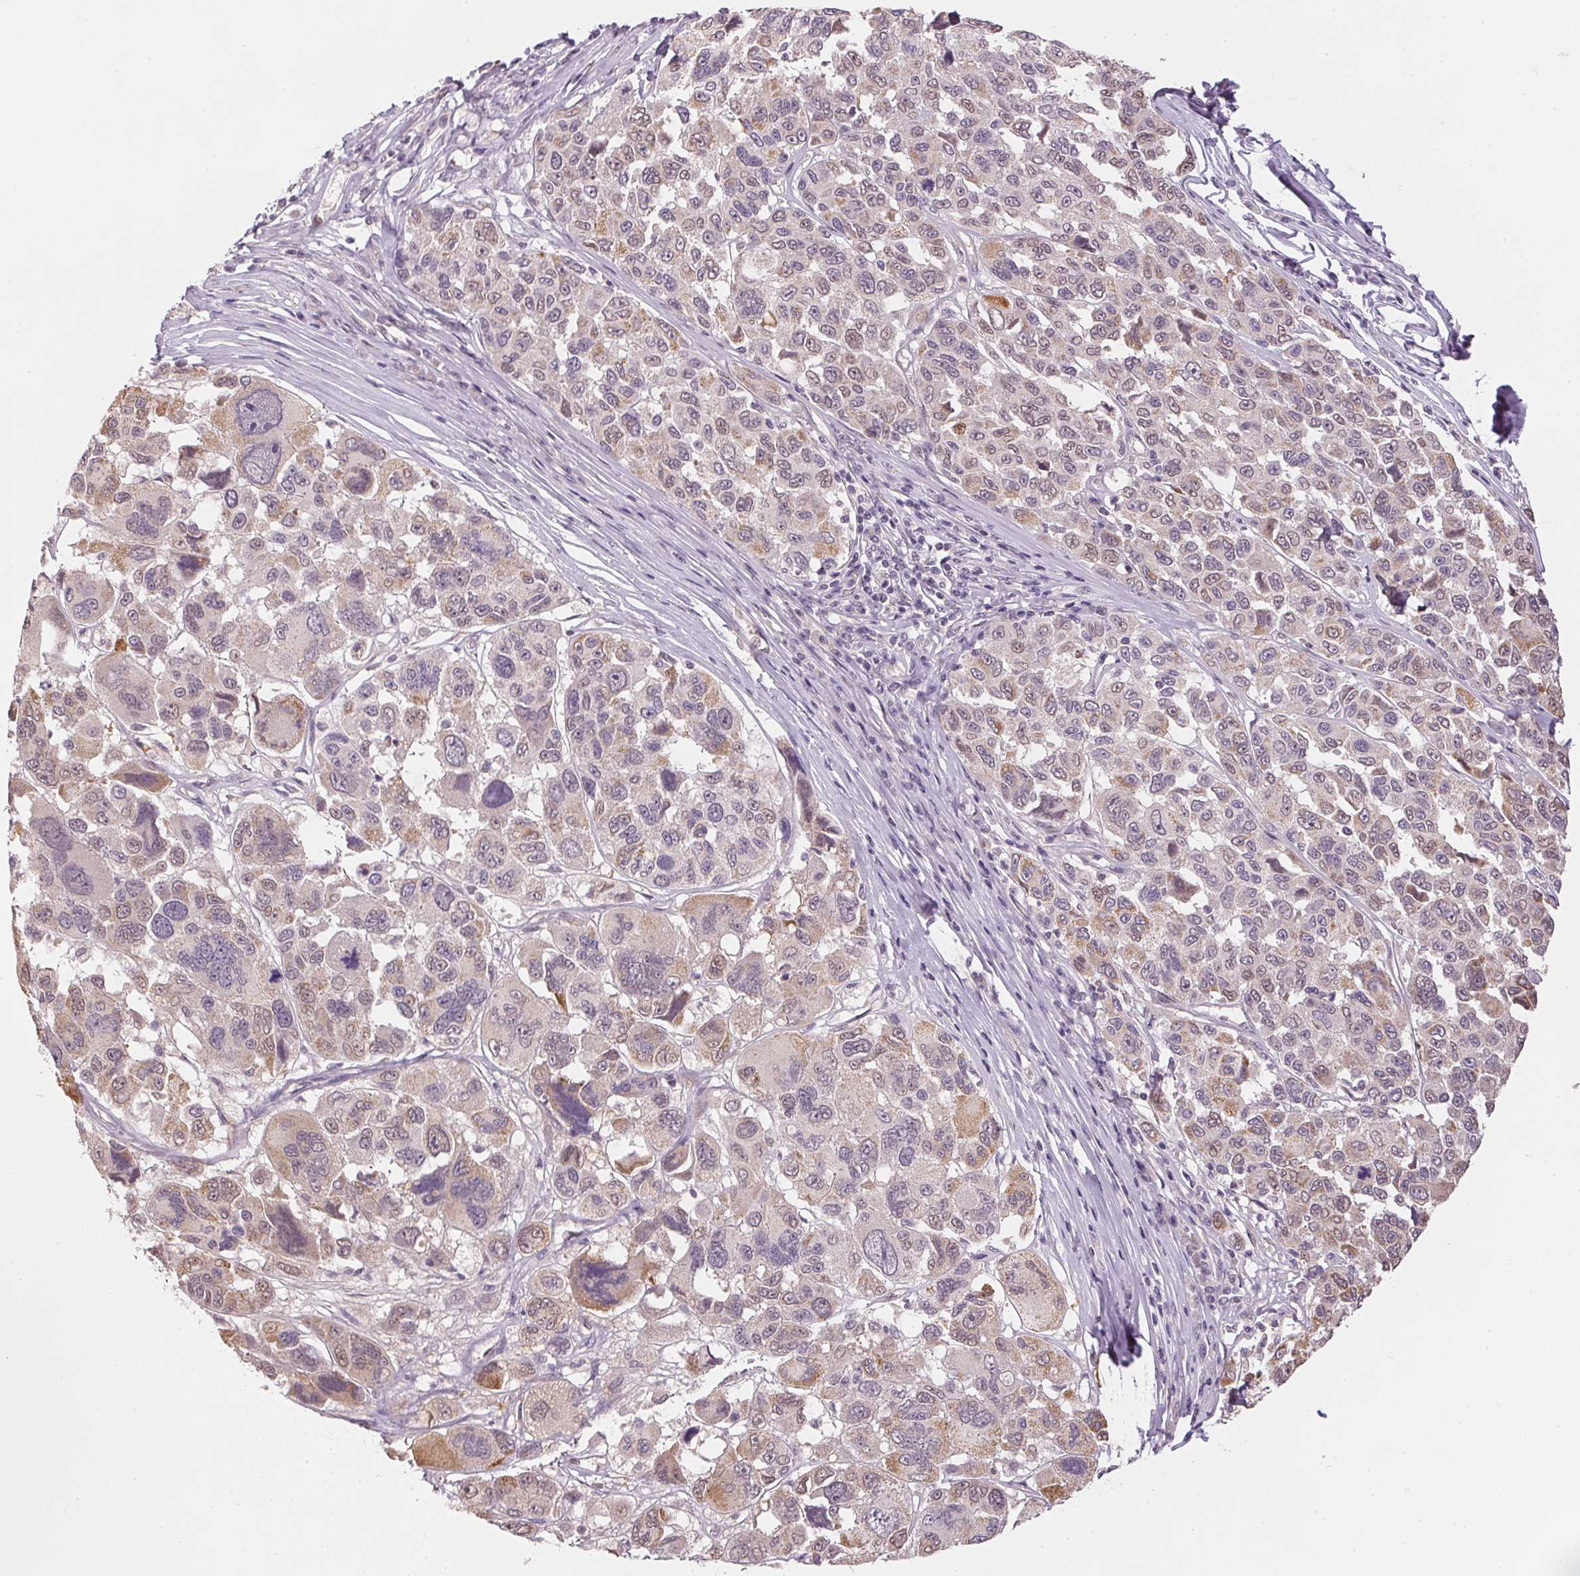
{"staining": {"intensity": "weak", "quantity": "25%-75%", "location": "cytoplasmic/membranous,nuclear"}, "tissue": "melanoma", "cell_type": "Tumor cells", "image_type": "cancer", "snomed": [{"axis": "morphology", "description": "Malignant melanoma, NOS"}, {"axis": "topography", "description": "Skin"}], "caption": "Tumor cells demonstrate weak cytoplasmic/membranous and nuclear positivity in about 25%-75% of cells in melanoma.", "gene": "SC5D", "patient": {"sex": "female", "age": 66}}